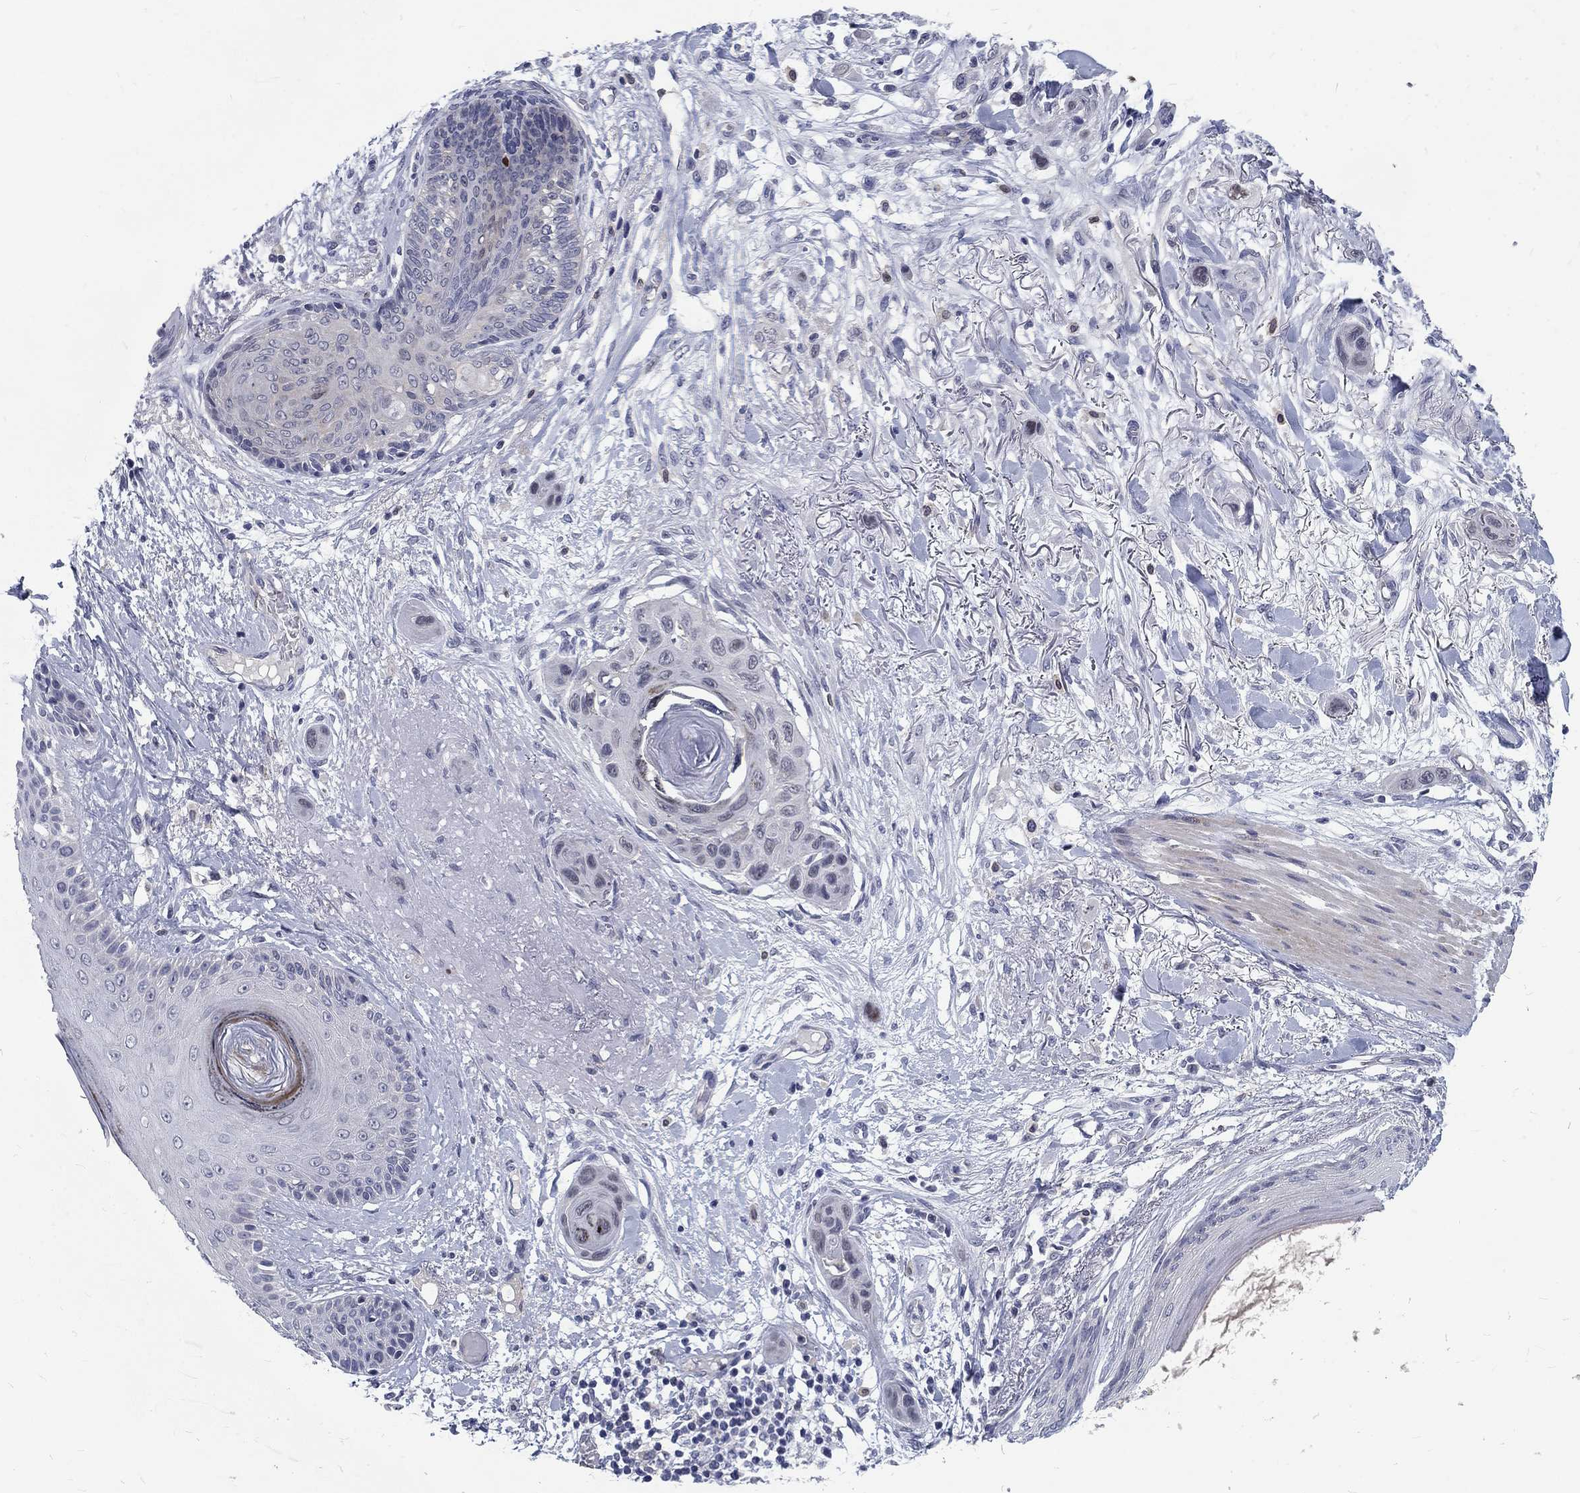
{"staining": {"intensity": "negative", "quantity": "none", "location": "none"}, "tissue": "skin cancer", "cell_type": "Tumor cells", "image_type": "cancer", "snomed": [{"axis": "morphology", "description": "Squamous cell carcinoma, NOS"}, {"axis": "topography", "description": "Skin"}], "caption": "IHC of skin cancer (squamous cell carcinoma) displays no positivity in tumor cells.", "gene": "PHKA1", "patient": {"sex": "male", "age": 79}}